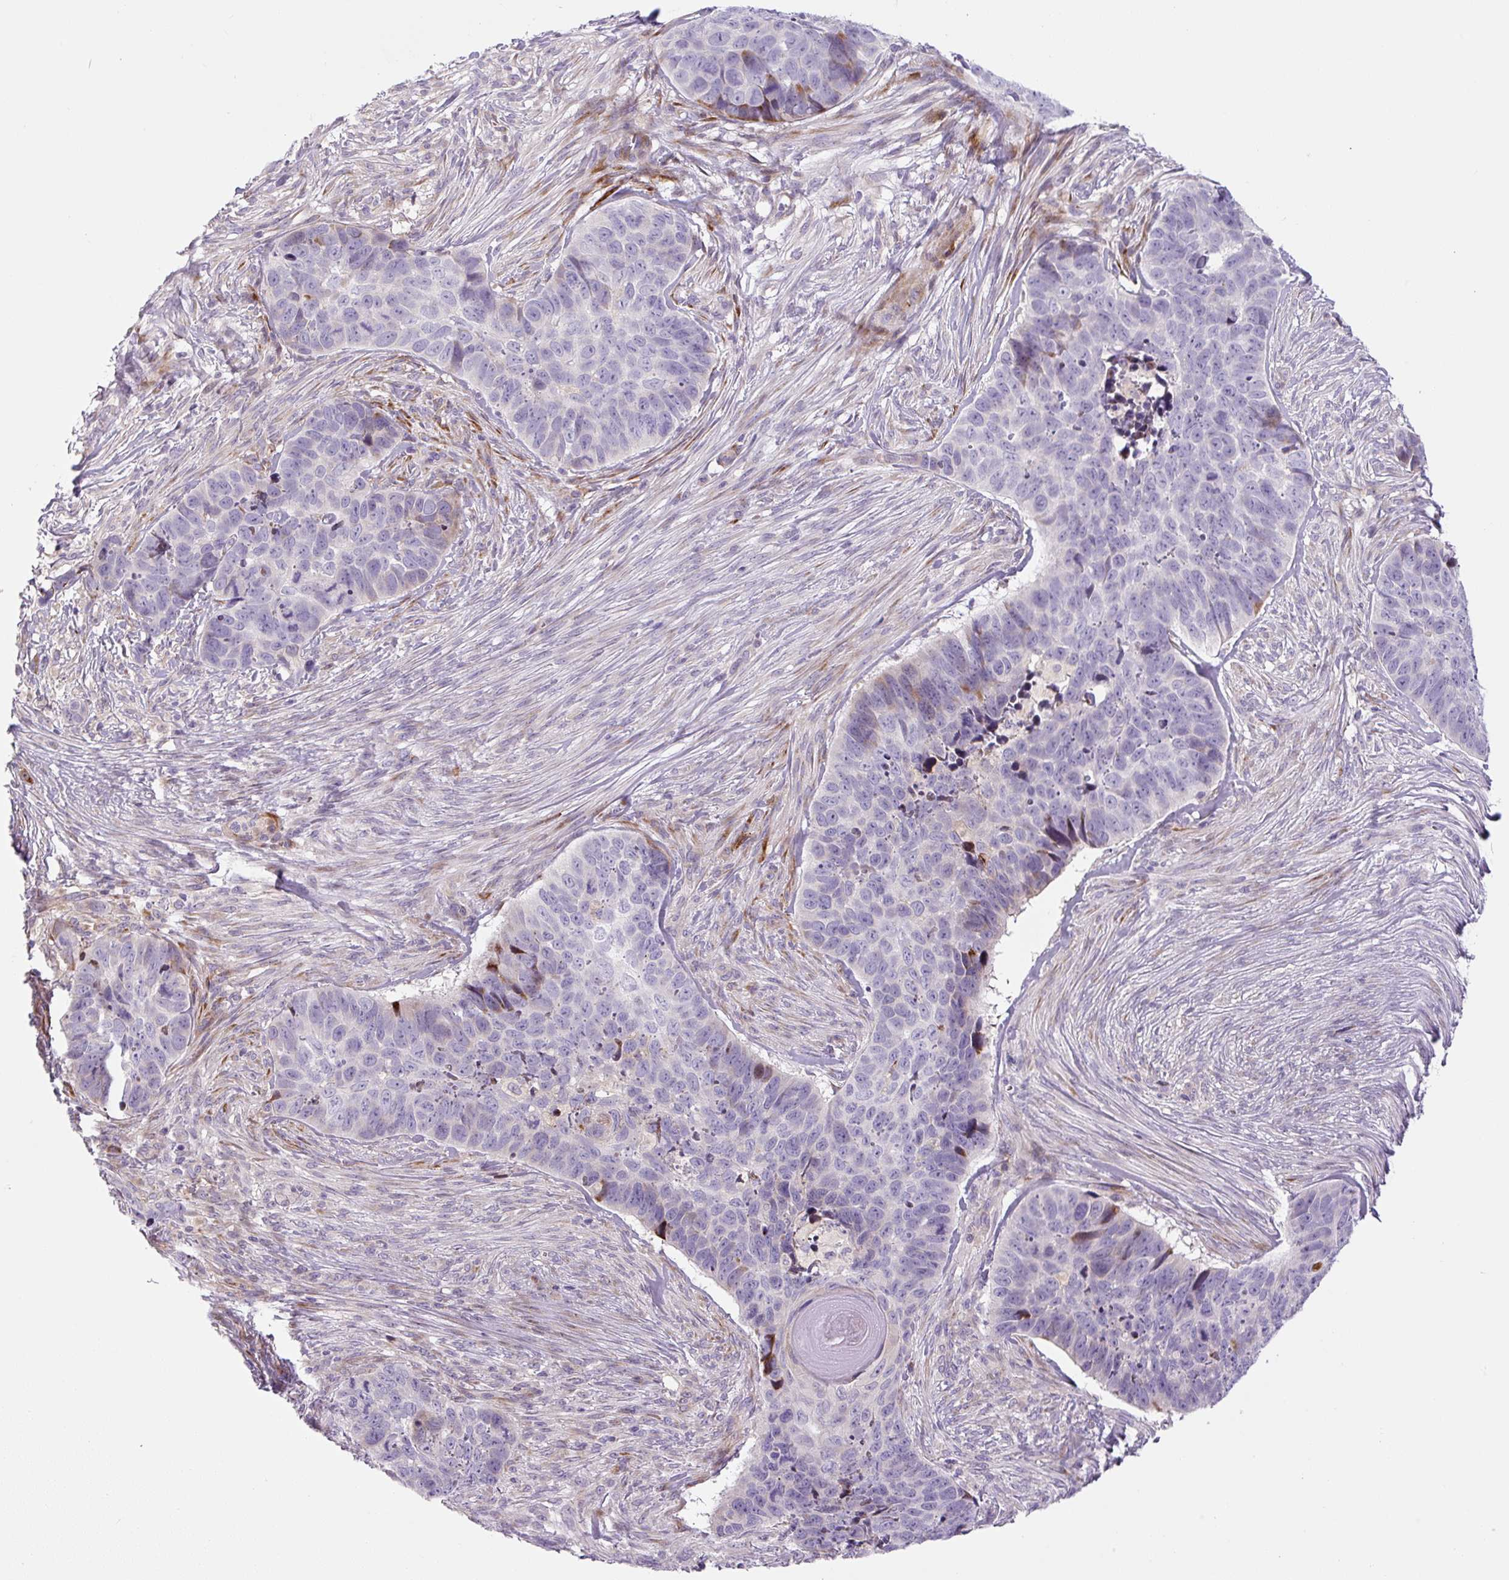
{"staining": {"intensity": "negative", "quantity": "none", "location": "none"}, "tissue": "skin cancer", "cell_type": "Tumor cells", "image_type": "cancer", "snomed": [{"axis": "morphology", "description": "Basal cell carcinoma"}, {"axis": "topography", "description": "Skin"}], "caption": "Immunohistochemical staining of human basal cell carcinoma (skin) exhibits no significant staining in tumor cells. (DAB (3,3'-diaminobenzidine) immunohistochemistry (IHC) visualized using brightfield microscopy, high magnification).", "gene": "DISP3", "patient": {"sex": "female", "age": 82}}